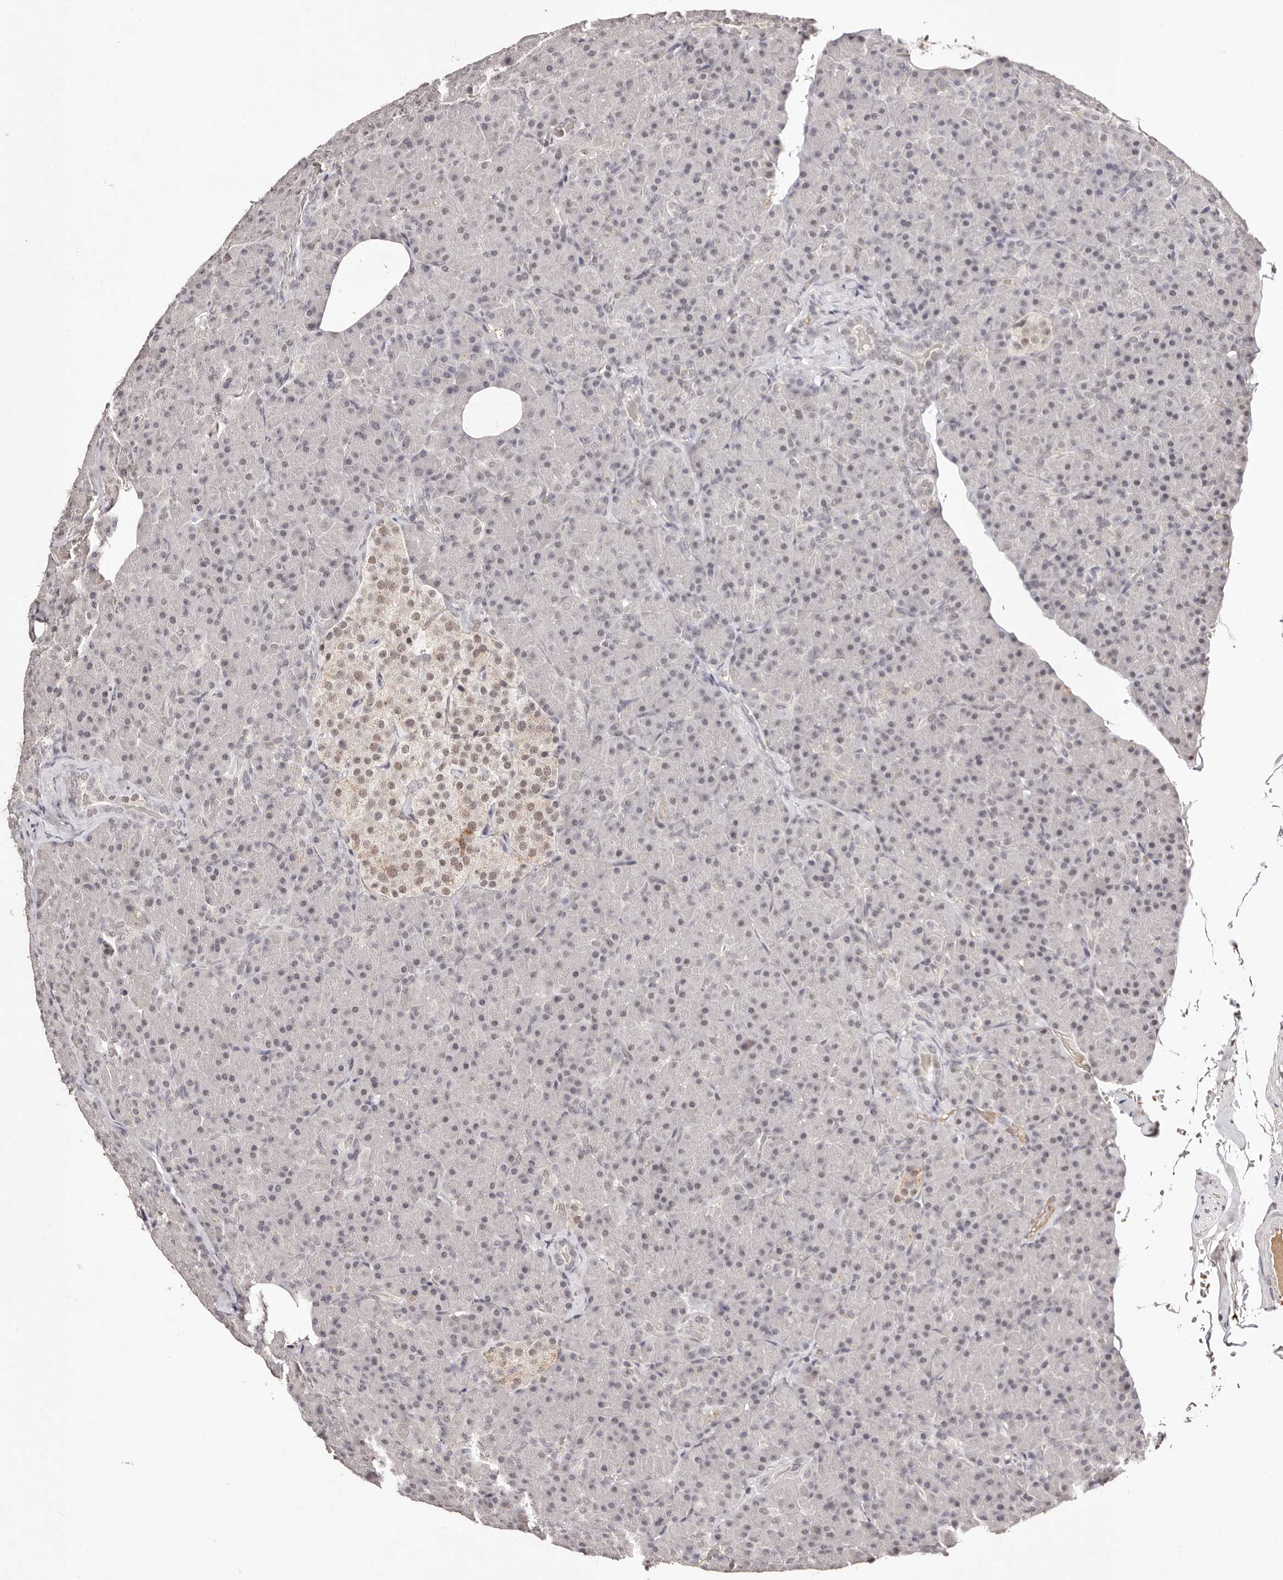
{"staining": {"intensity": "weak", "quantity": "<25%", "location": "nuclear"}, "tissue": "pancreas", "cell_type": "Exocrine glandular cells", "image_type": "normal", "snomed": [{"axis": "morphology", "description": "Normal tissue, NOS"}, {"axis": "topography", "description": "Pancreas"}], "caption": "Immunohistochemistry photomicrograph of normal pancreas stained for a protein (brown), which shows no expression in exocrine glandular cells. (Brightfield microscopy of DAB IHC at high magnification).", "gene": "BICRAL", "patient": {"sex": "female", "age": 43}}